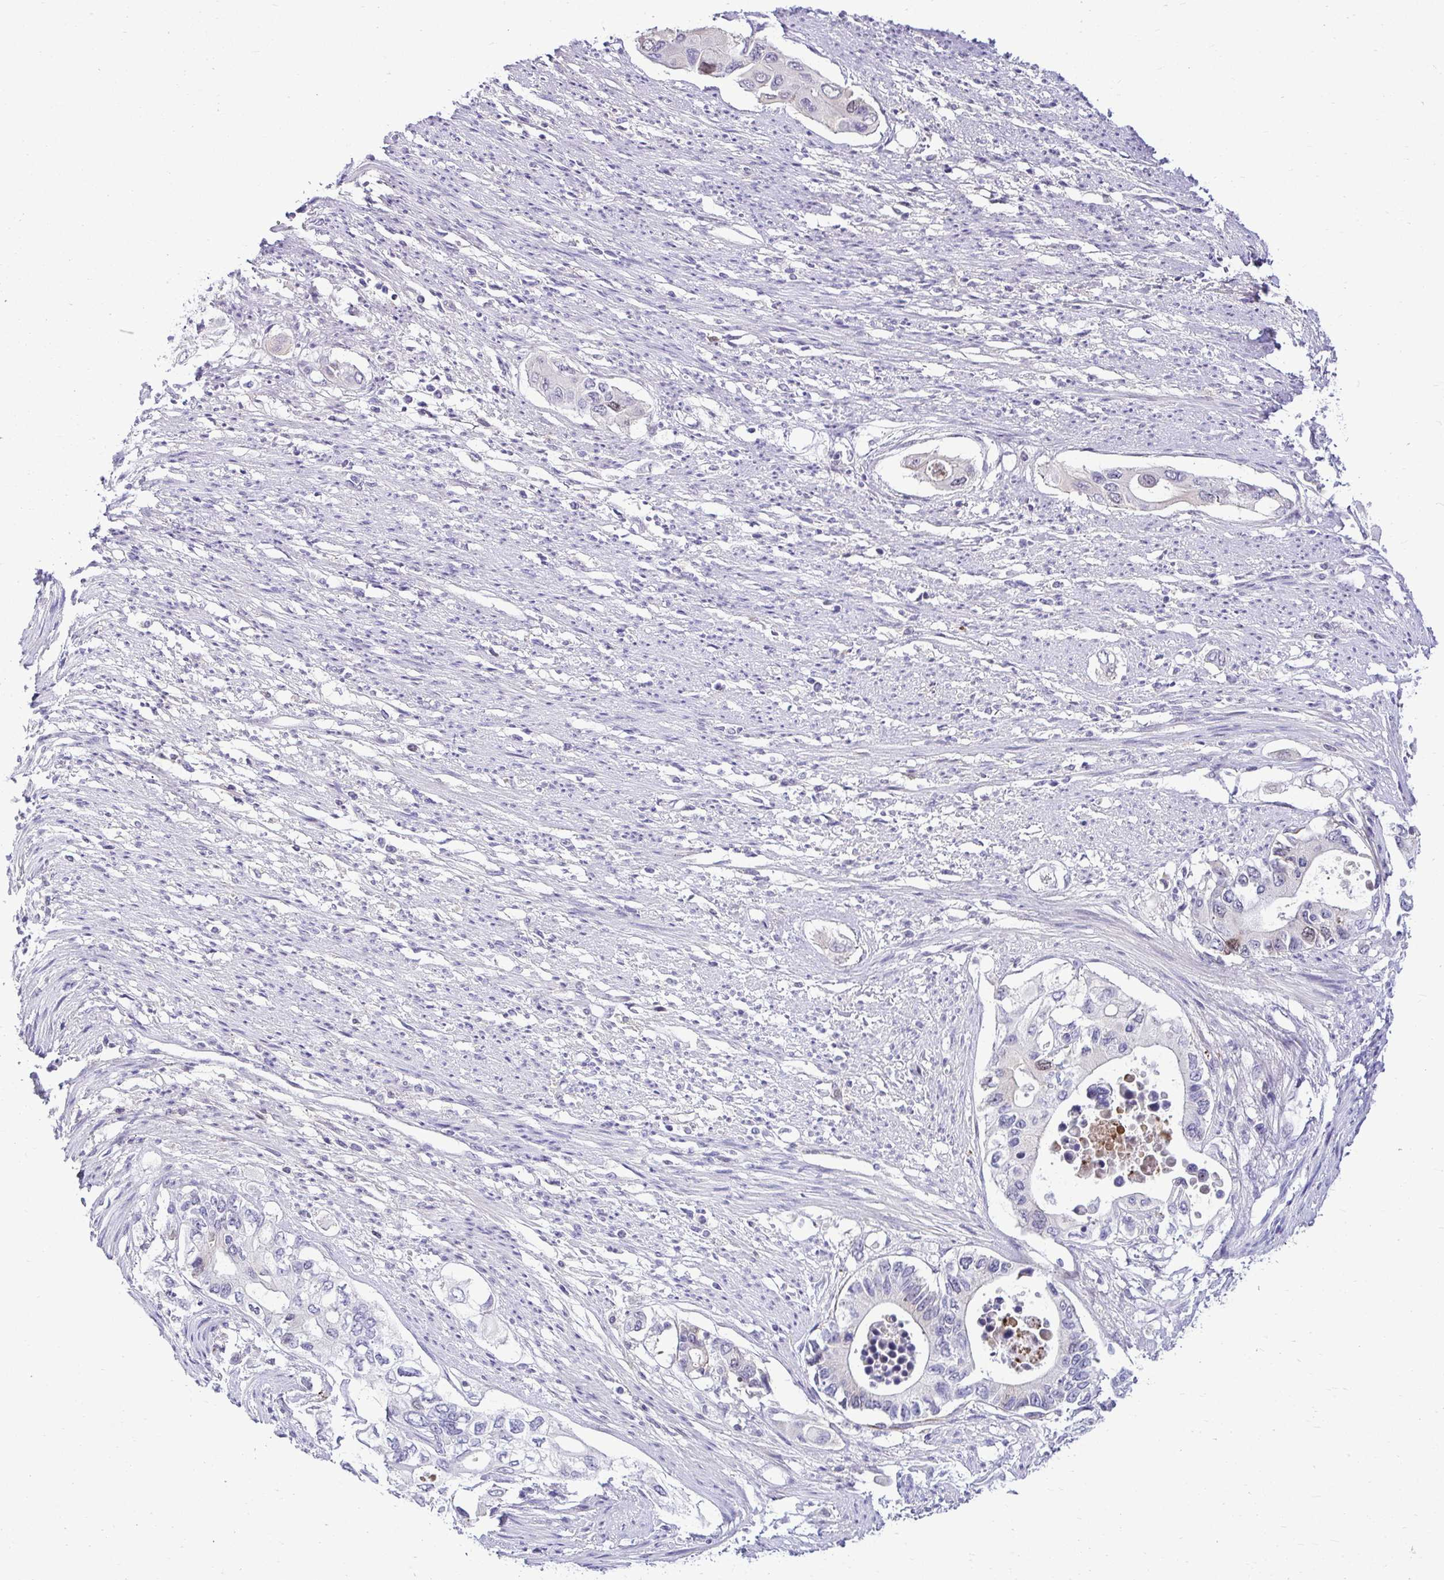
{"staining": {"intensity": "weak", "quantity": "<25%", "location": "nuclear"}, "tissue": "pancreatic cancer", "cell_type": "Tumor cells", "image_type": "cancer", "snomed": [{"axis": "morphology", "description": "Adenocarcinoma, NOS"}, {"axis": "topography", "description": "Pancreas"}], "caption": "This image is of pancreatic cancer (adenocarcinoma) stained with immunohistochemistry to label a protein in brown with the nuclei are counter-stained blue. There is no expression in tumor cells. Brightfield microscopy of IHC stained with DAB (3,3'-diaminobenzidine) (brown) and hematoxylin (blue), captured at high magnification.", "gene": "CDC20", "patient": {"sex": "female", "age": 63}}